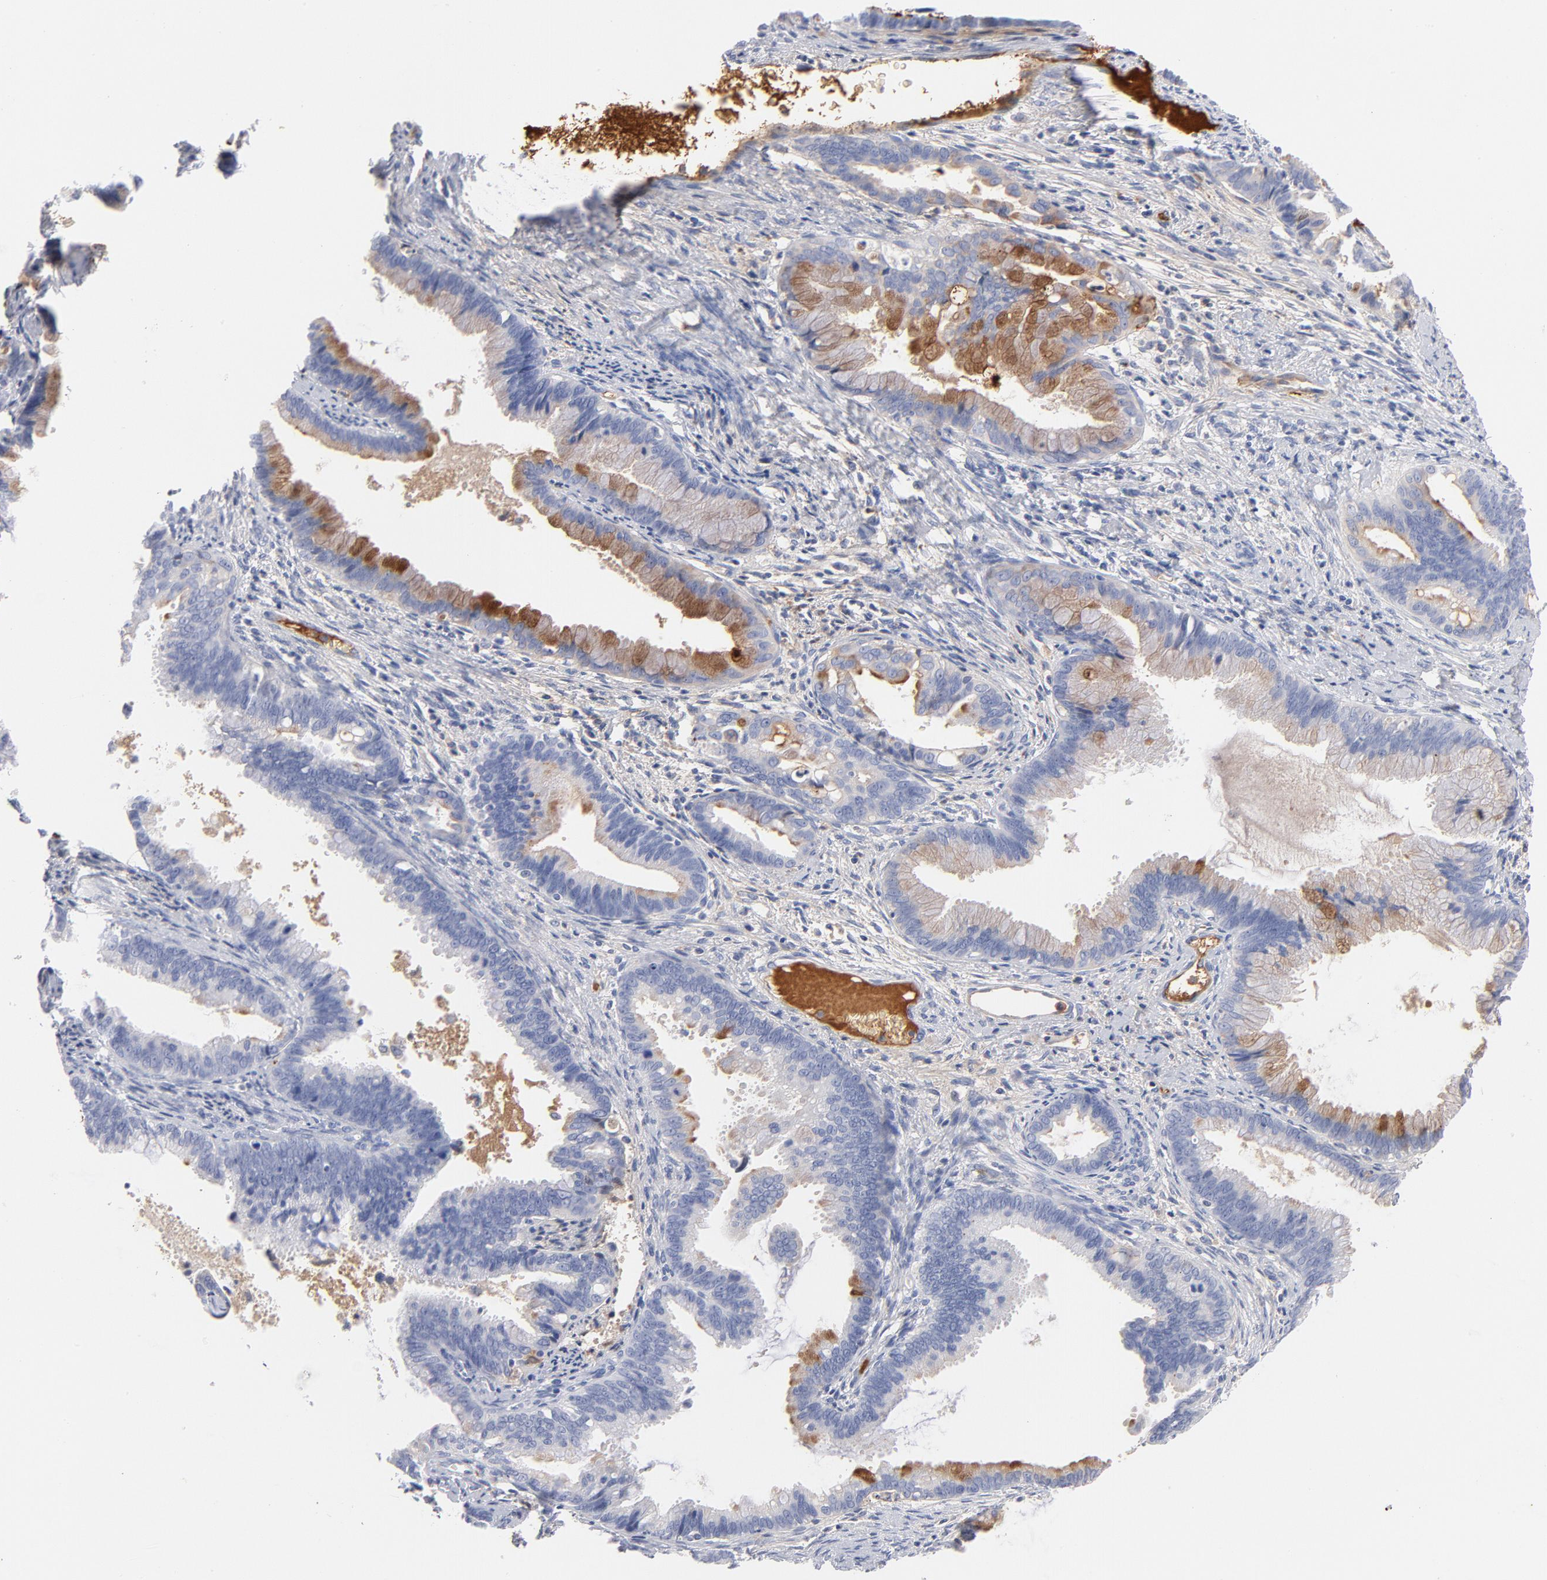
{"staining": {"intensity": "moderate", "quantity": "<25%", "location": "cytoplasmic/membranous"}, "tissue": "cervical cancer", "cell_type": "Tumor cells", "image_type": "cancer", "snomed": [{"axis": "morphology", "description": "Adenocarcinoma, NOS"}, {"axis": "topography", "description": "Cervix"}], "caption": "Cervical adenocarcinoma was stained to show a protein in brown. There is low levels of moderate cytoplasmic/membranous staining in about <25% of tumor cells.", "gene": "C3", "patient": {"sex": "female", "age": 47}}